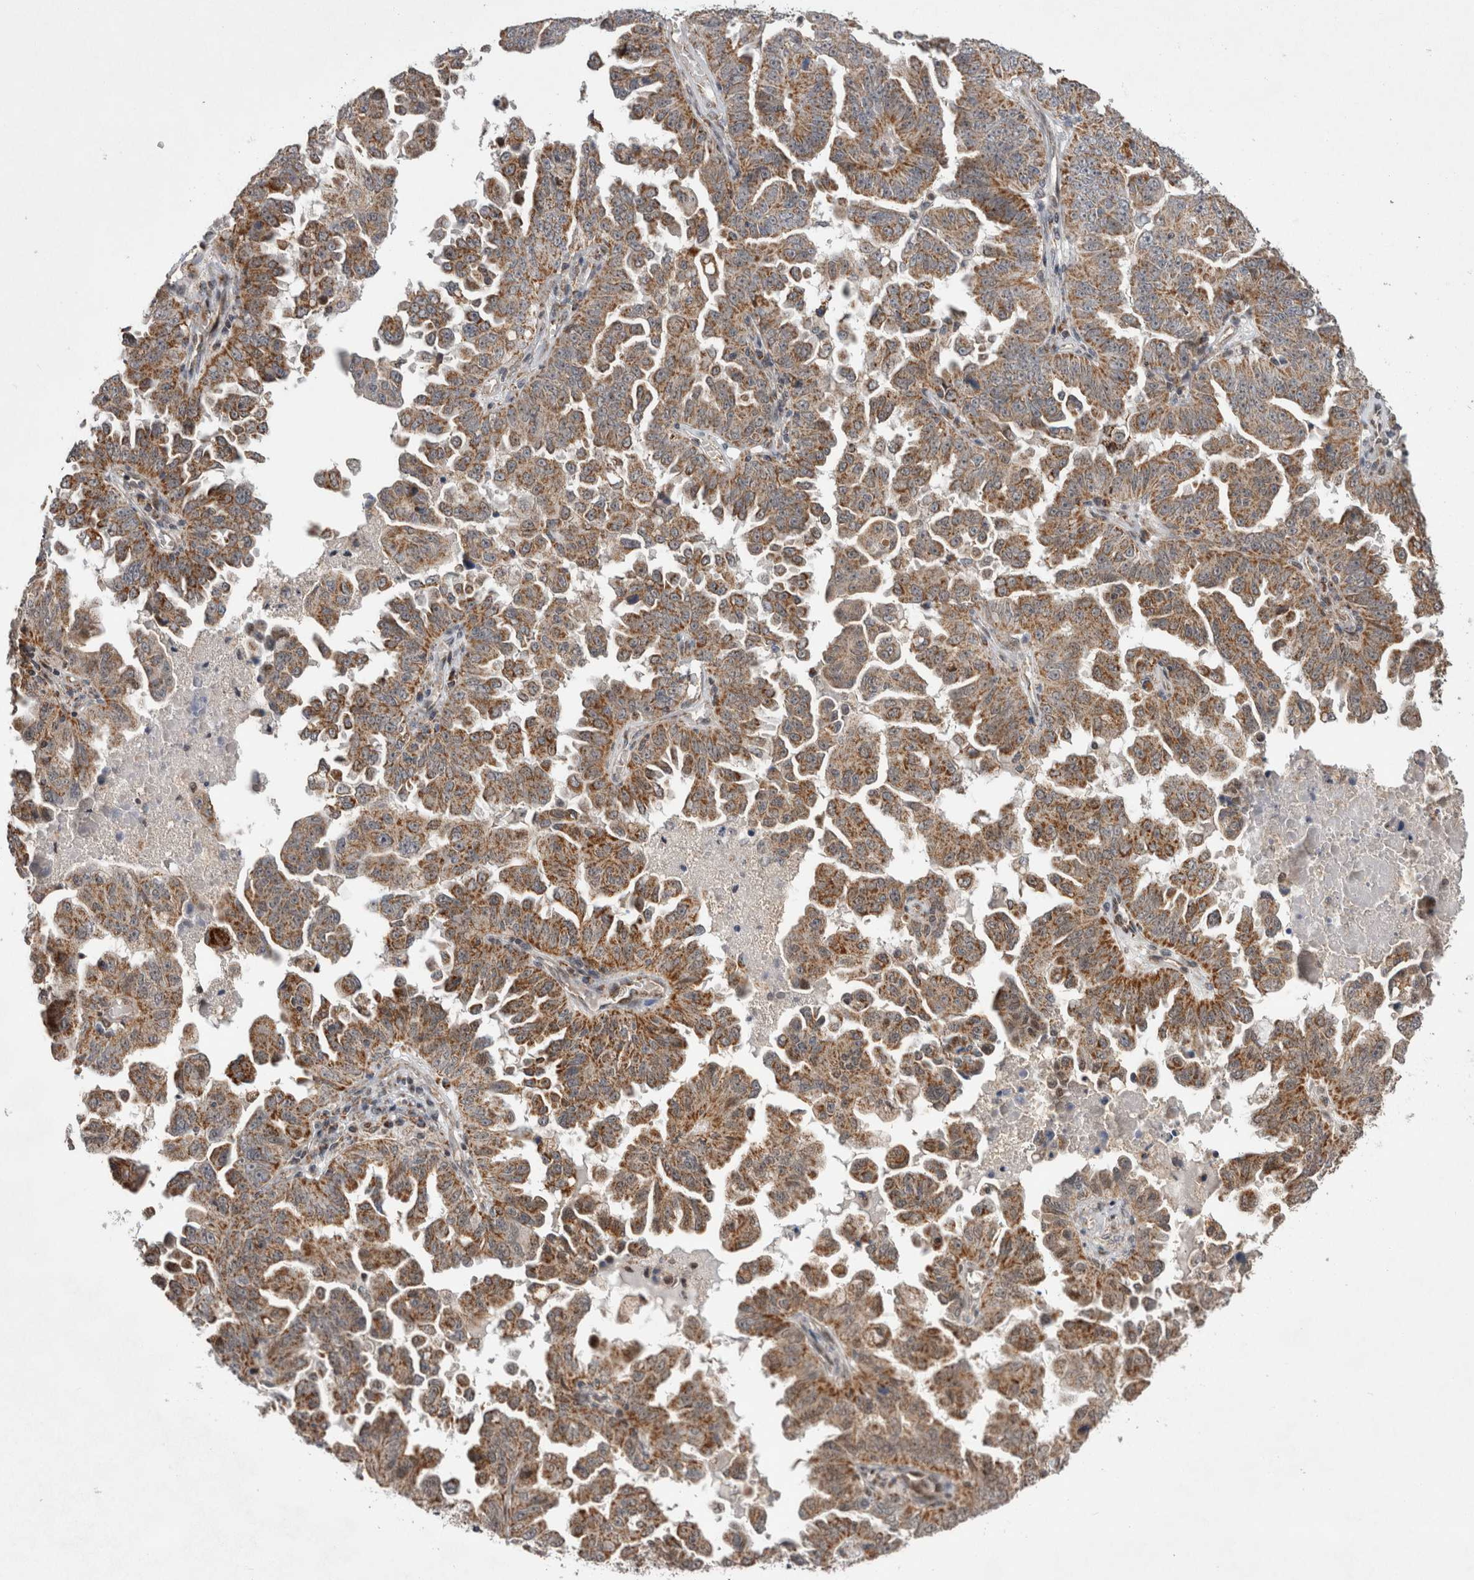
{"staining": {"intensity": "moderate", "quantity": ">75%", "location": "cytoplasmic/membranous"}, "tissue": "ovarian cancer", "cell_type": "Tumor cells", "image_type": "cancer", "snomed": [{"axis": "morphology", "description": "Carcinoma, endometroid"}, {"axis": "topography", "description": "Ovary"}], "caption": "Protein staining demonstrates moderate cytoplasmic/membranous positivity in approximately >75% of tumor cells in ovarian cancer.", "gene": "MRPL37", "patient": {"sex": "female", "age": 62}}